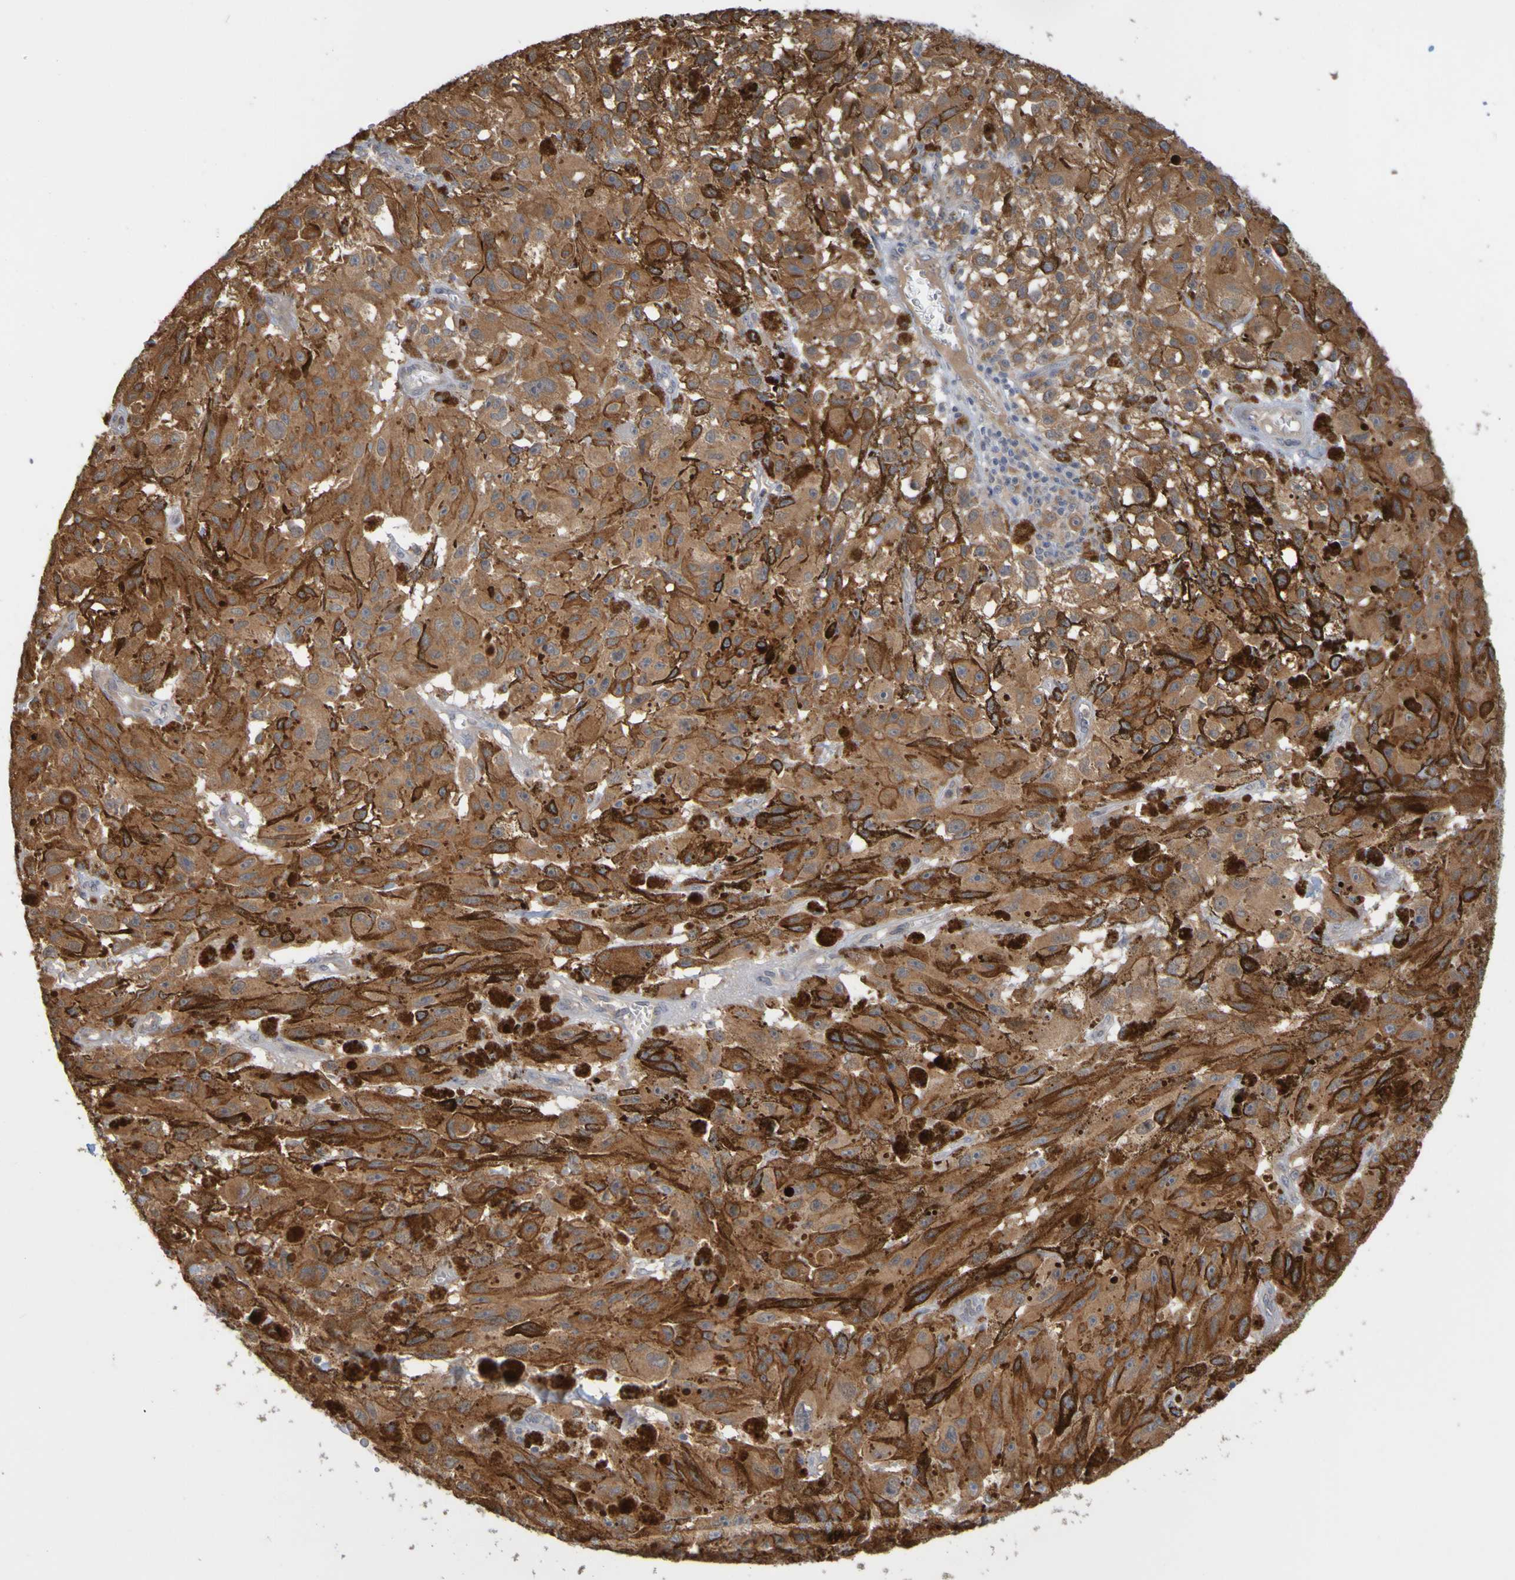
{"staining": {"intensity": "moderate", "quantity": ">75%", "location": "cytoplasmic/membranous"}, "tissue": "melanoma", "cell_type": "Tumor cells", "image_type": "cancer", "snomed": [{"axis": "morphology", "description": "Malignant melanoma, NOS"}, {"axis": "topography", "description": "Skin"}], "caption": "Protein expression analysis of human melanoma reveals moderate cytoplasmic/membranous staining in approximately >75% of tumor cells.", "gene": "NAV2", "patient": {"sex": "female", "age": 104}}